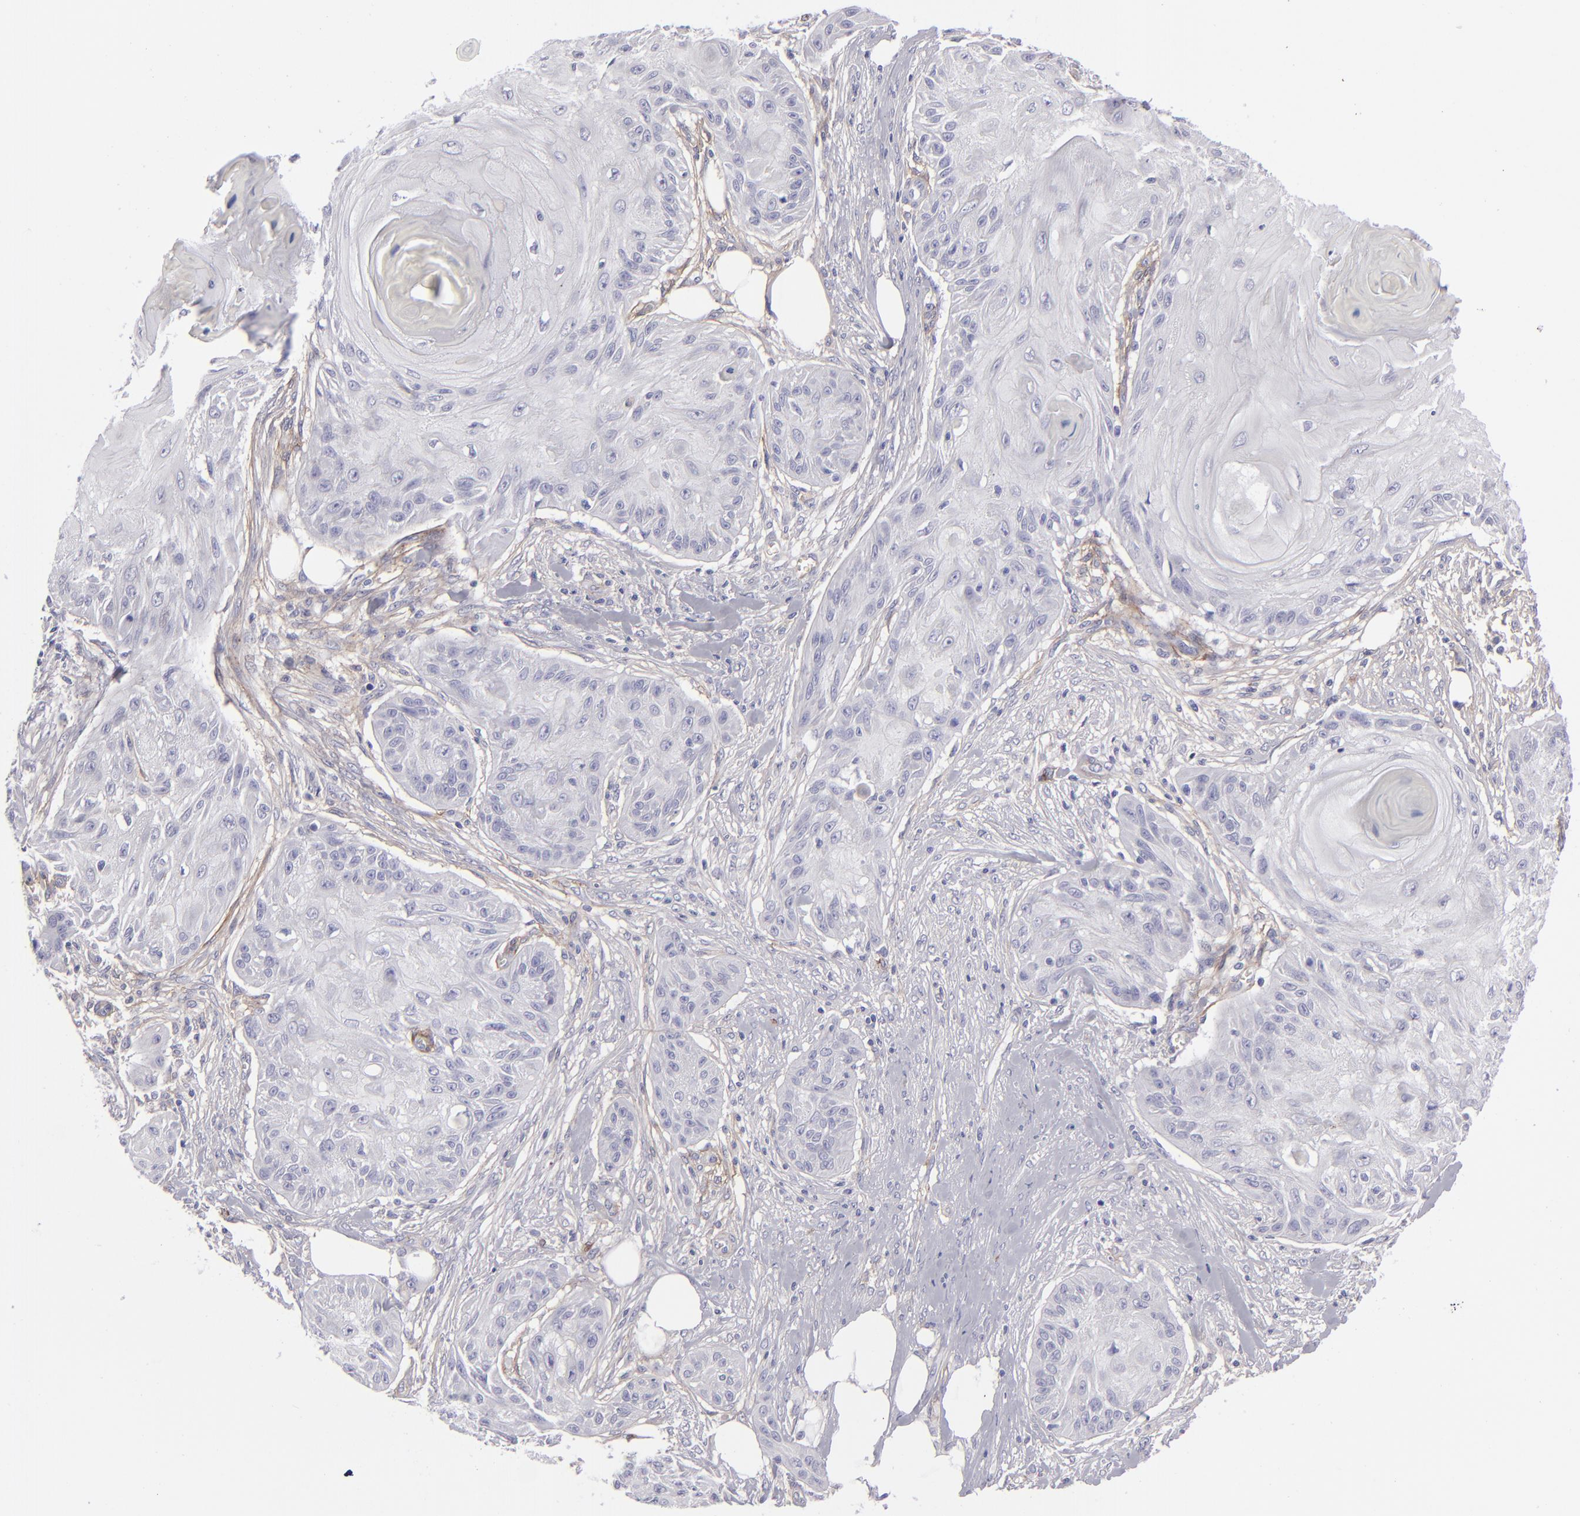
{"staining": {"intensity": "negative", "quantity": "none", "location": "none"}, "tissue": "skin cancer", "cell_type": "Tumor cells", "image_type": "cancer", "snomed": [{"axis": "morphology", "description": "Squamous cell carcinoma, NOS"}, {"axis": "topography", "description": "Skin"}], "caption": "High power microscopy image of an IHC micrograph of squamous cell carcinoma (skin), revealing no significant expression in tumor cells.", "gene": "ANPEP", "patient": {"sex": "female", "age": 88}}